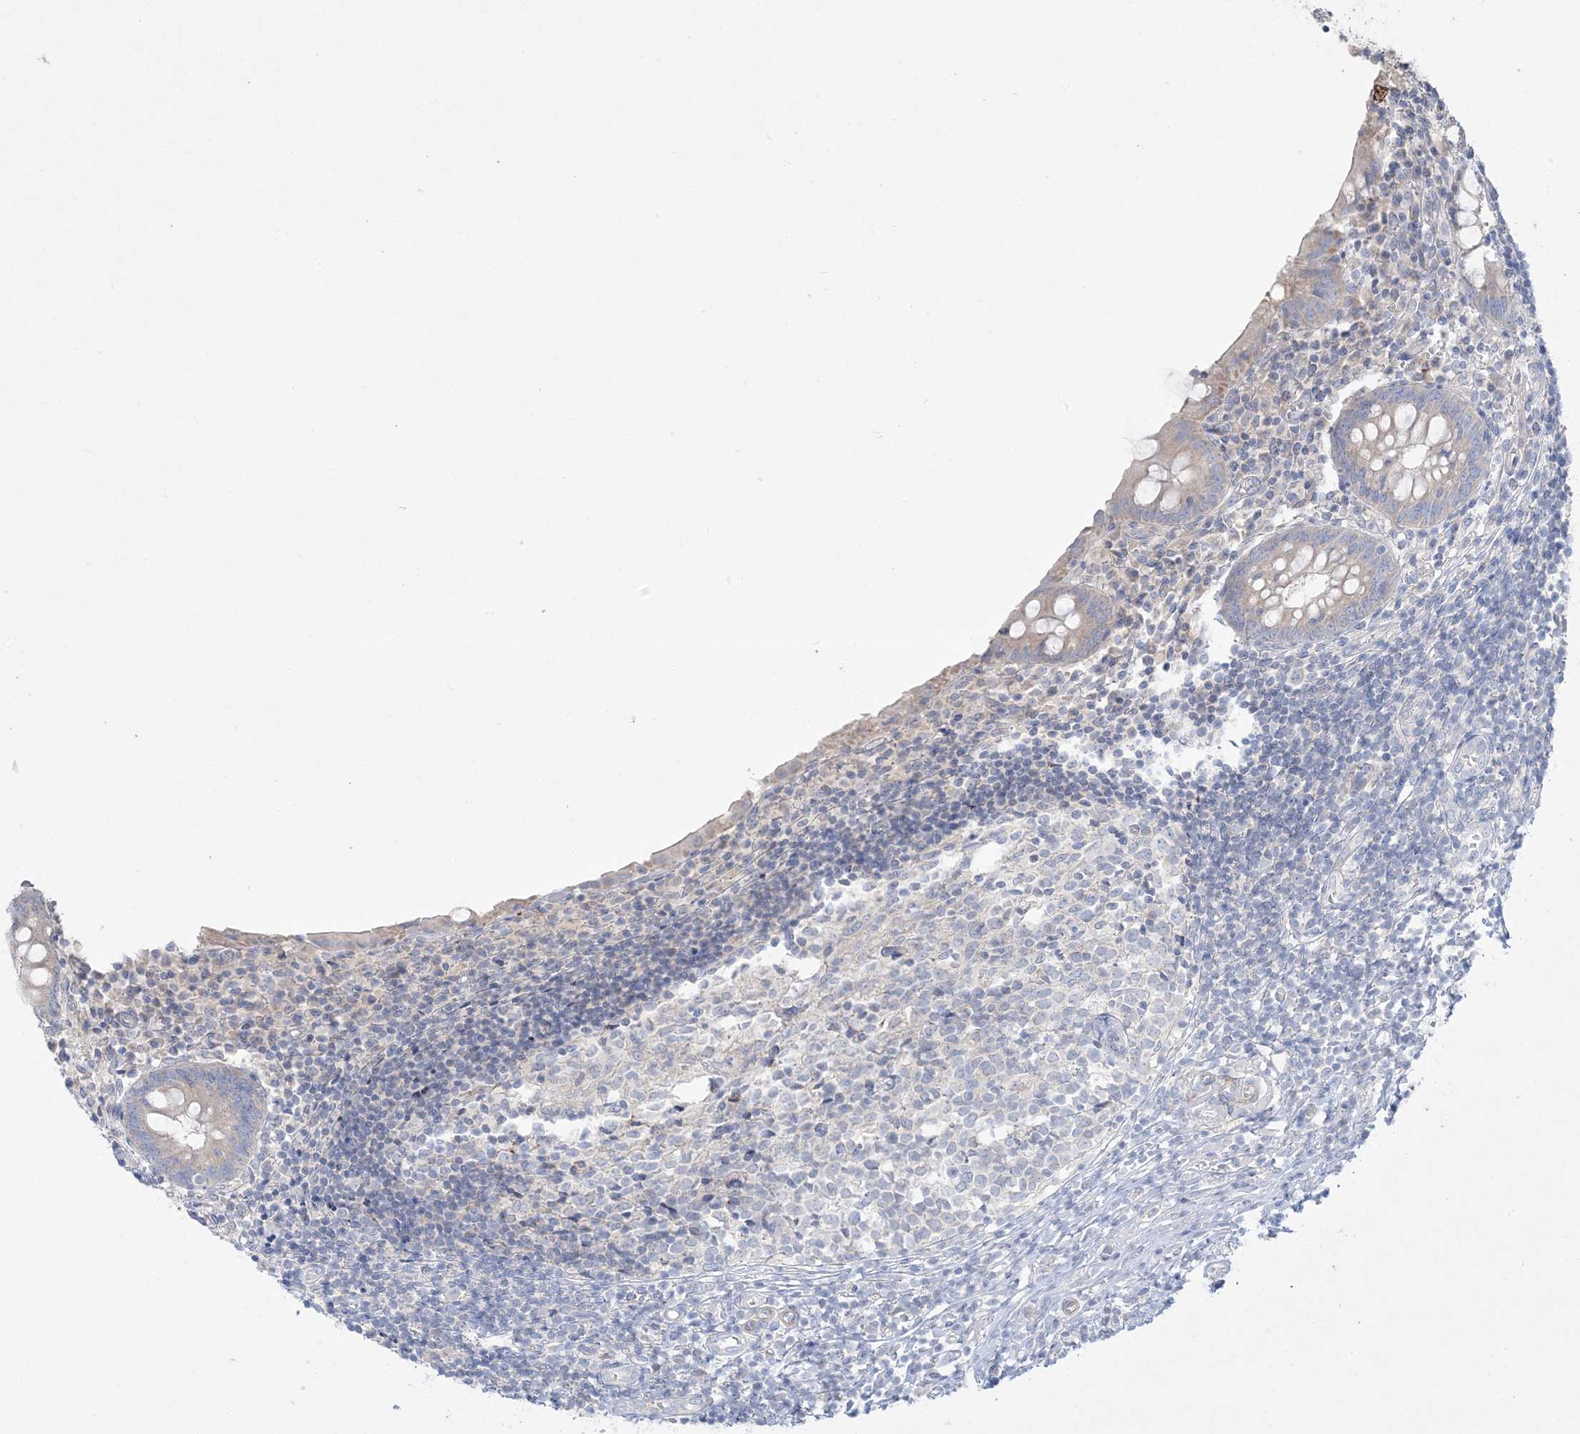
{"staining": {"intensity": "weak", "quantity": "<25%", "location": "cytoplasmic/membranous"}, "tissue": "appendix", "cell_type": "Glandular cells", "image_type": "normal", "snomed": [{"axis": "morphology", "description": "Normal tissue, NOS"}, {"axis": "topography", "description": "Appendix"}], "caption": "Immunohistochemistry image of unremarkable appendix: human appendix stained with DAB (3,3'-diaminobenzidine) displays no significant protein positivity in glandular cells.", "gene": "FAM184A", "patient": {"sex": "female", "age": 17}}